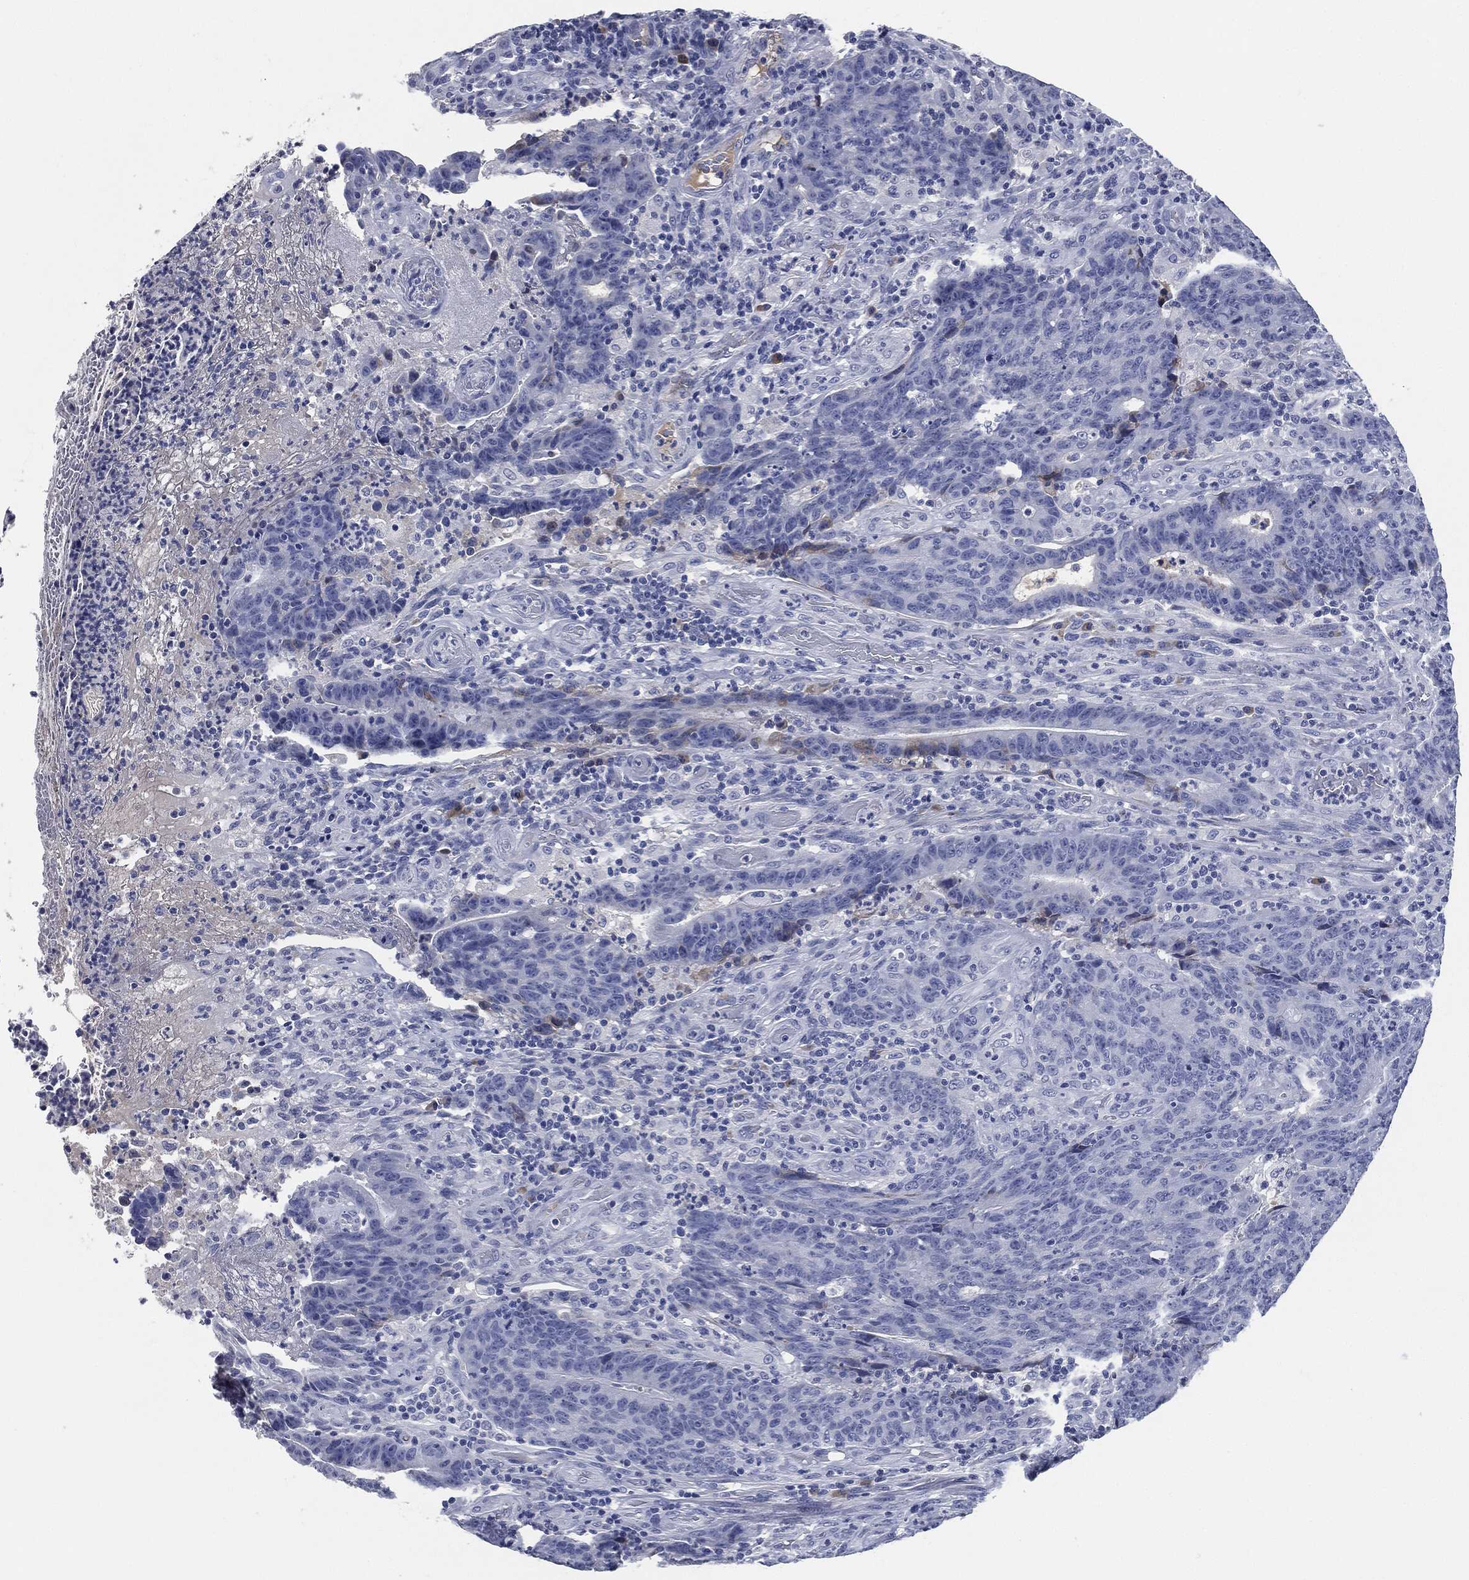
{"staining": {"intensity": "negative", "quantity": "none", "location": "none"}, "tissue": "colorectal cancer", "cell_type": "Tumor cells", "image_type": "cancer", "snomed": [{"axis": "morphology", "description": "Adenocarcinoma, NOS"}, {"axis": "topography", "description": "Colon"}], "caption": "Human colorectal cancer stained for a protein using immunohistochemistry shows no positivity in tumor cells.", "gene": "SIGLEC7", "patient": {"sex": "female", "age": 75}}